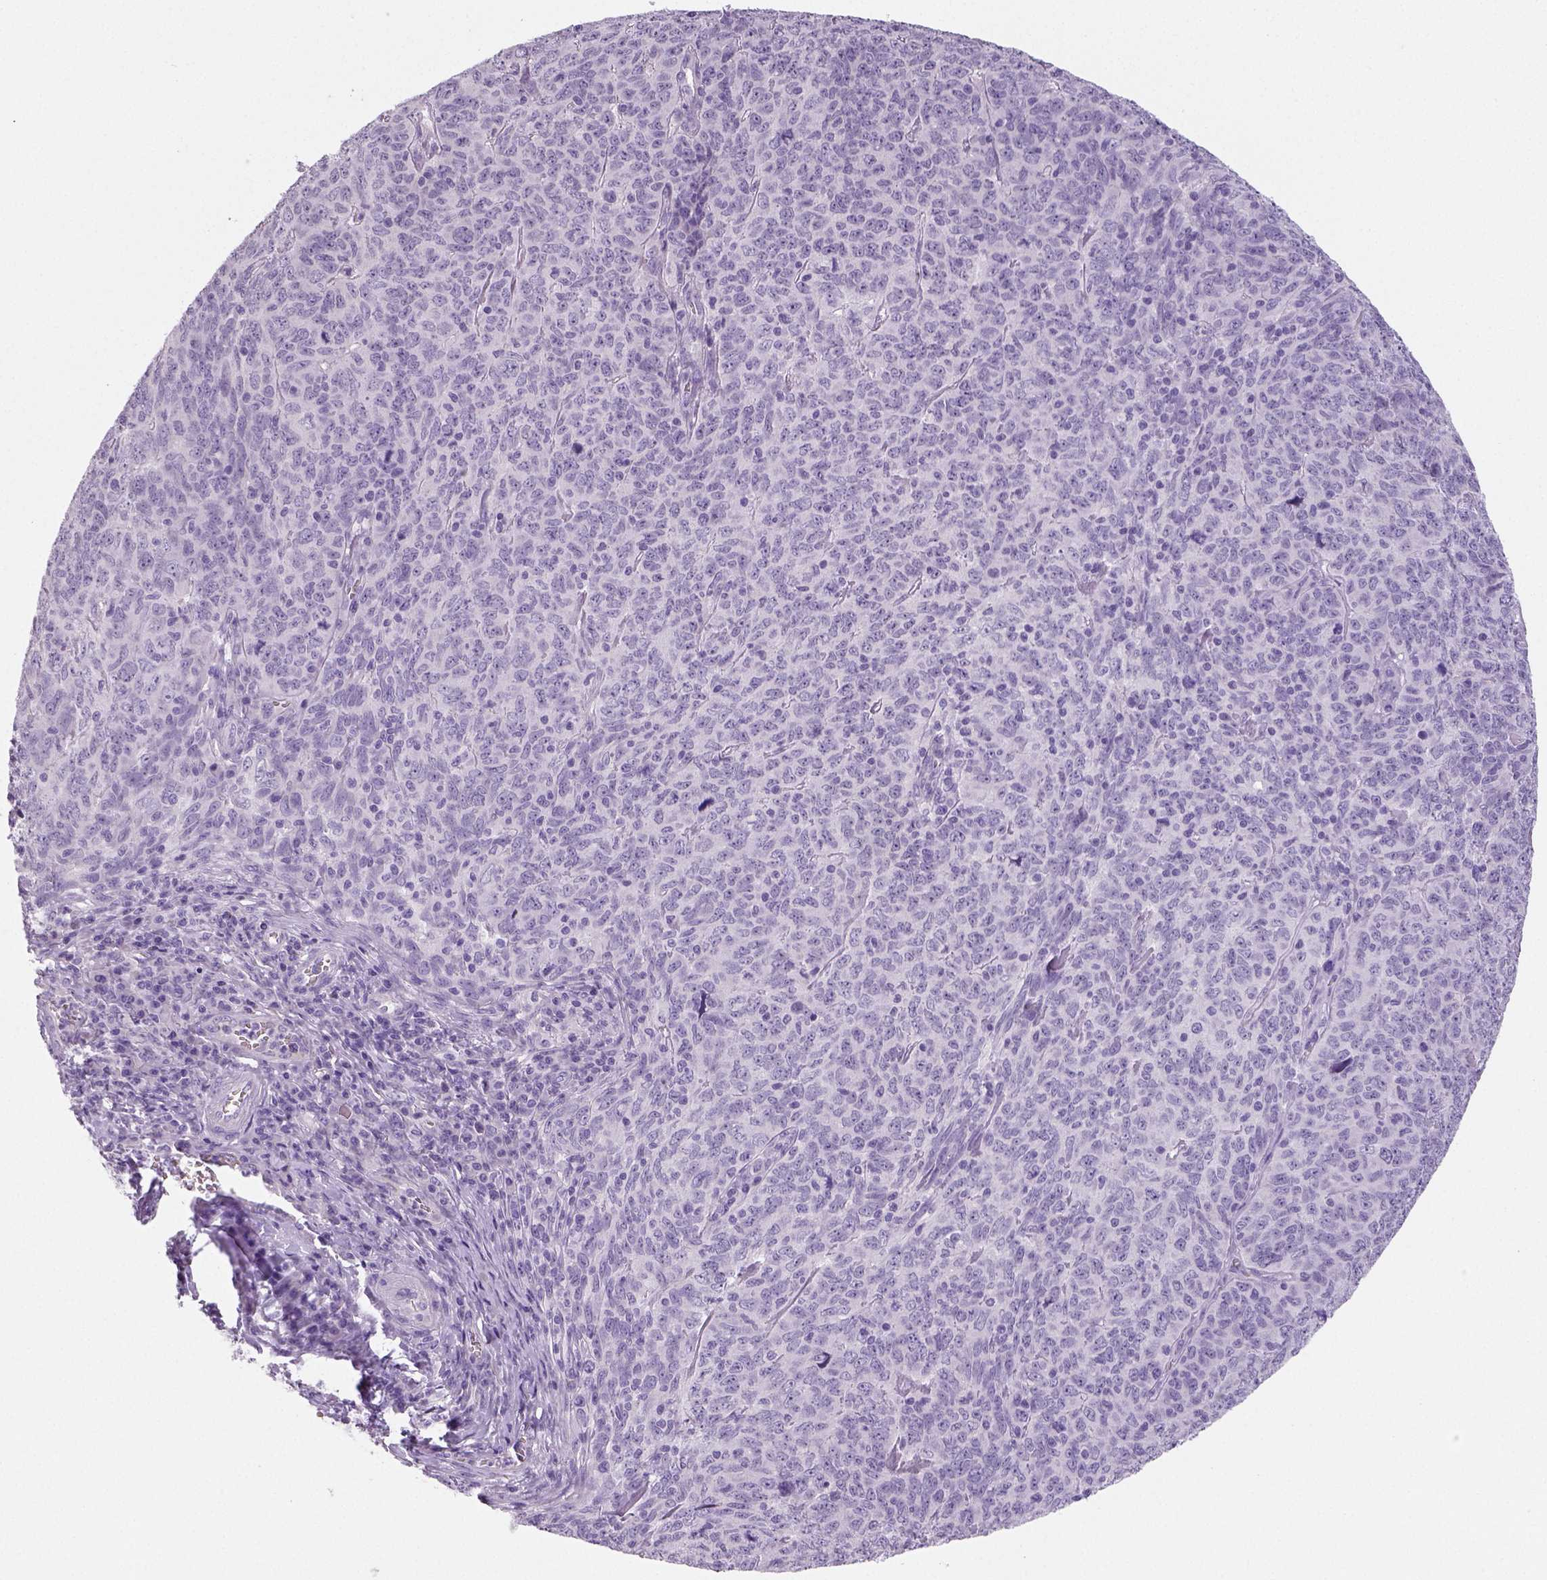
{"staining": {"intensity": "negative", "quantity": "none", "location": "none"}, "tissue": "skin cancer", "cell_type": "Tumor cells", "image_type": "cancer", "snomed": [{"axis": "morphology", "description": "Squamous cell carcinoma, NOS"}, {"axis": "topography", "description": "Skin"}, {"axis": "topography", "description": "Anal"}], "caption": "DAB immunohistochemical staining of skin cancer (squamous cell carcinoma) displays no significant positivity in tumor cells.", "gene": "TSPAN7", "patient": {"sex": "female", "age": 51}}